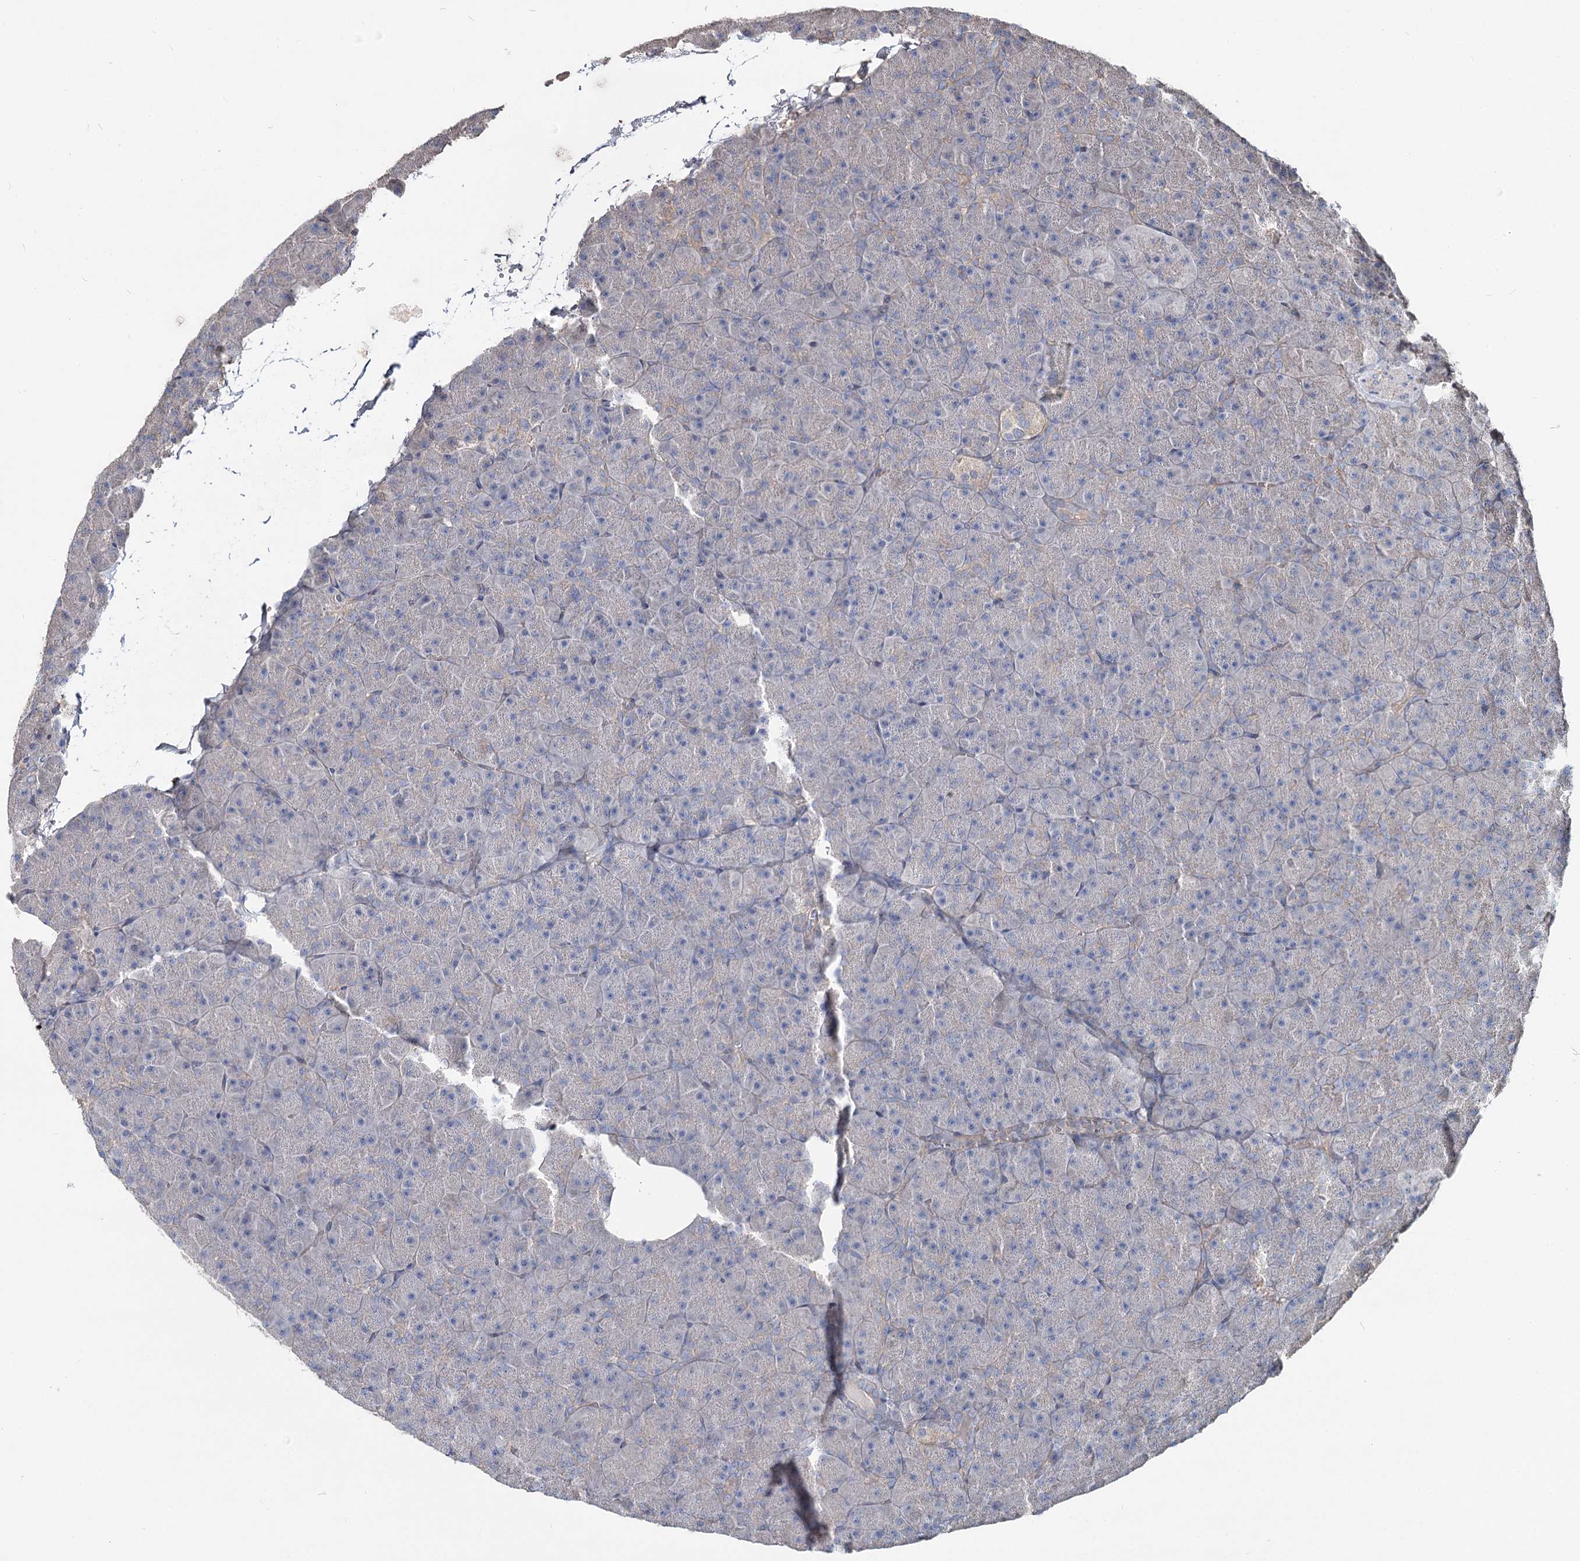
{"staining": {"intensity": "negative", "quantity": "none", "location": "none"}, "tissue": "pancreas", "cell_type": "Exocrine glandular cells", "image_type": "normal", "snomed": [{"axis": "morphology", "description": "Normal tissue, NOS"}, {"axis": "topography", "description": "Pancreas"}], "caption": "DAB (3,3'-diaminobenzidine) immunohistochemical staining of normal human pancreas exhibits no significant positivity in exocrine glandular cells.", "gene": "SPART", "patient": {"sex": "male", "age": 36}}